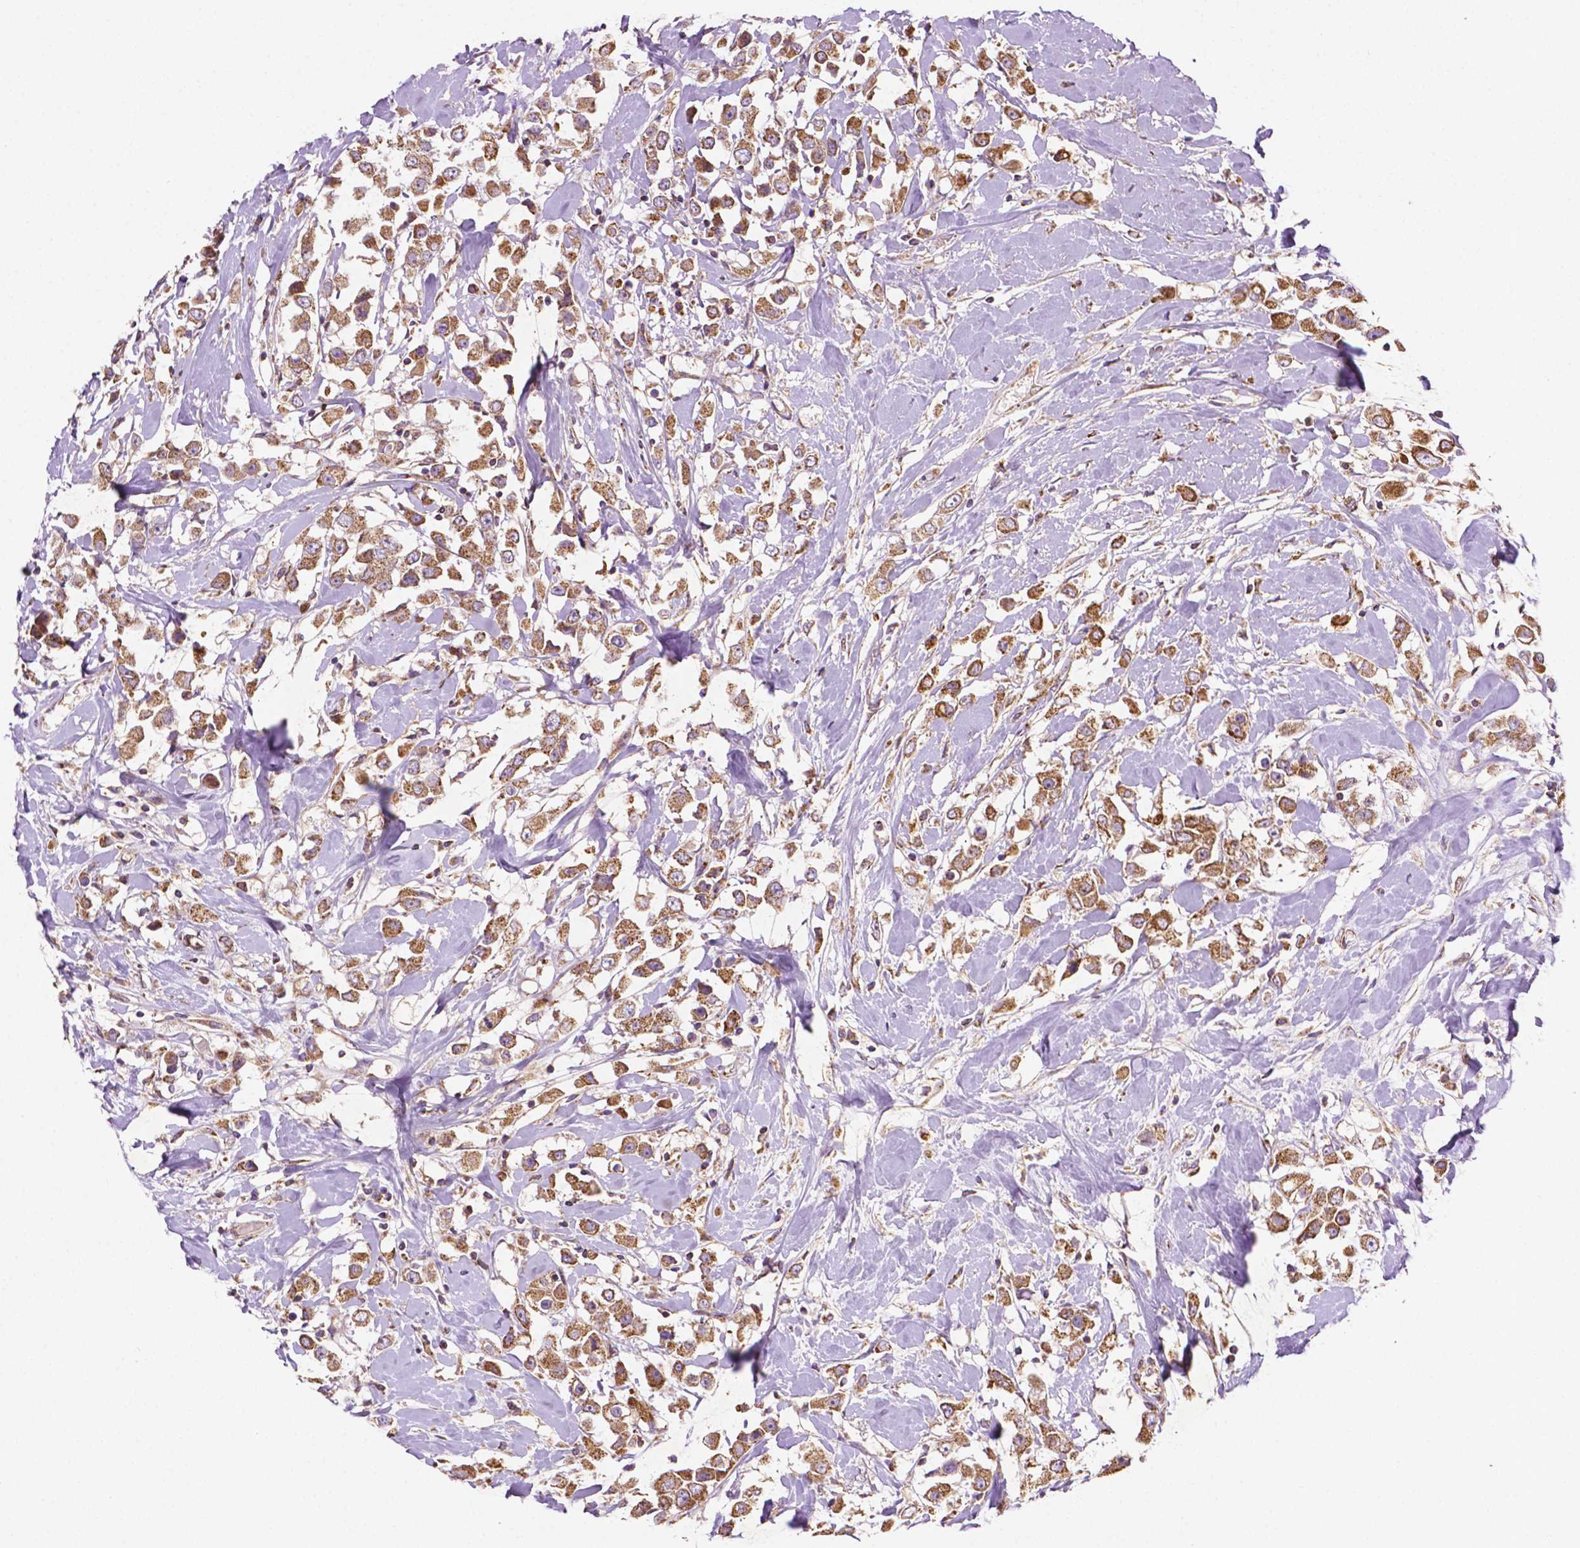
{"staining": {"intensity": "moderate", "quantity": ">75%", "location": "cytoplasmic/membranous"}, "tissue": "breast cancer", "cell_type": "Tumor cells", "image_type": "cancer", "snomed": [{"axis": "morphology", "description": "Duct carcinoma"}, {"axis": "topography", "description": "Breast"}], "caption": "High-magnification brightfield microscopy of invasive ductal carcinoma (breast) stained with DAB (3,3'-diaminobenzidine) (brown) and counterstained with hematoxylin (blue). tumor cells exhibit moderate cytoplasmic/membranous staining is appreciated in approximately>75% of cells.", "gene": "ILVBL", "patient": {"sex": "female", "age": 61}}